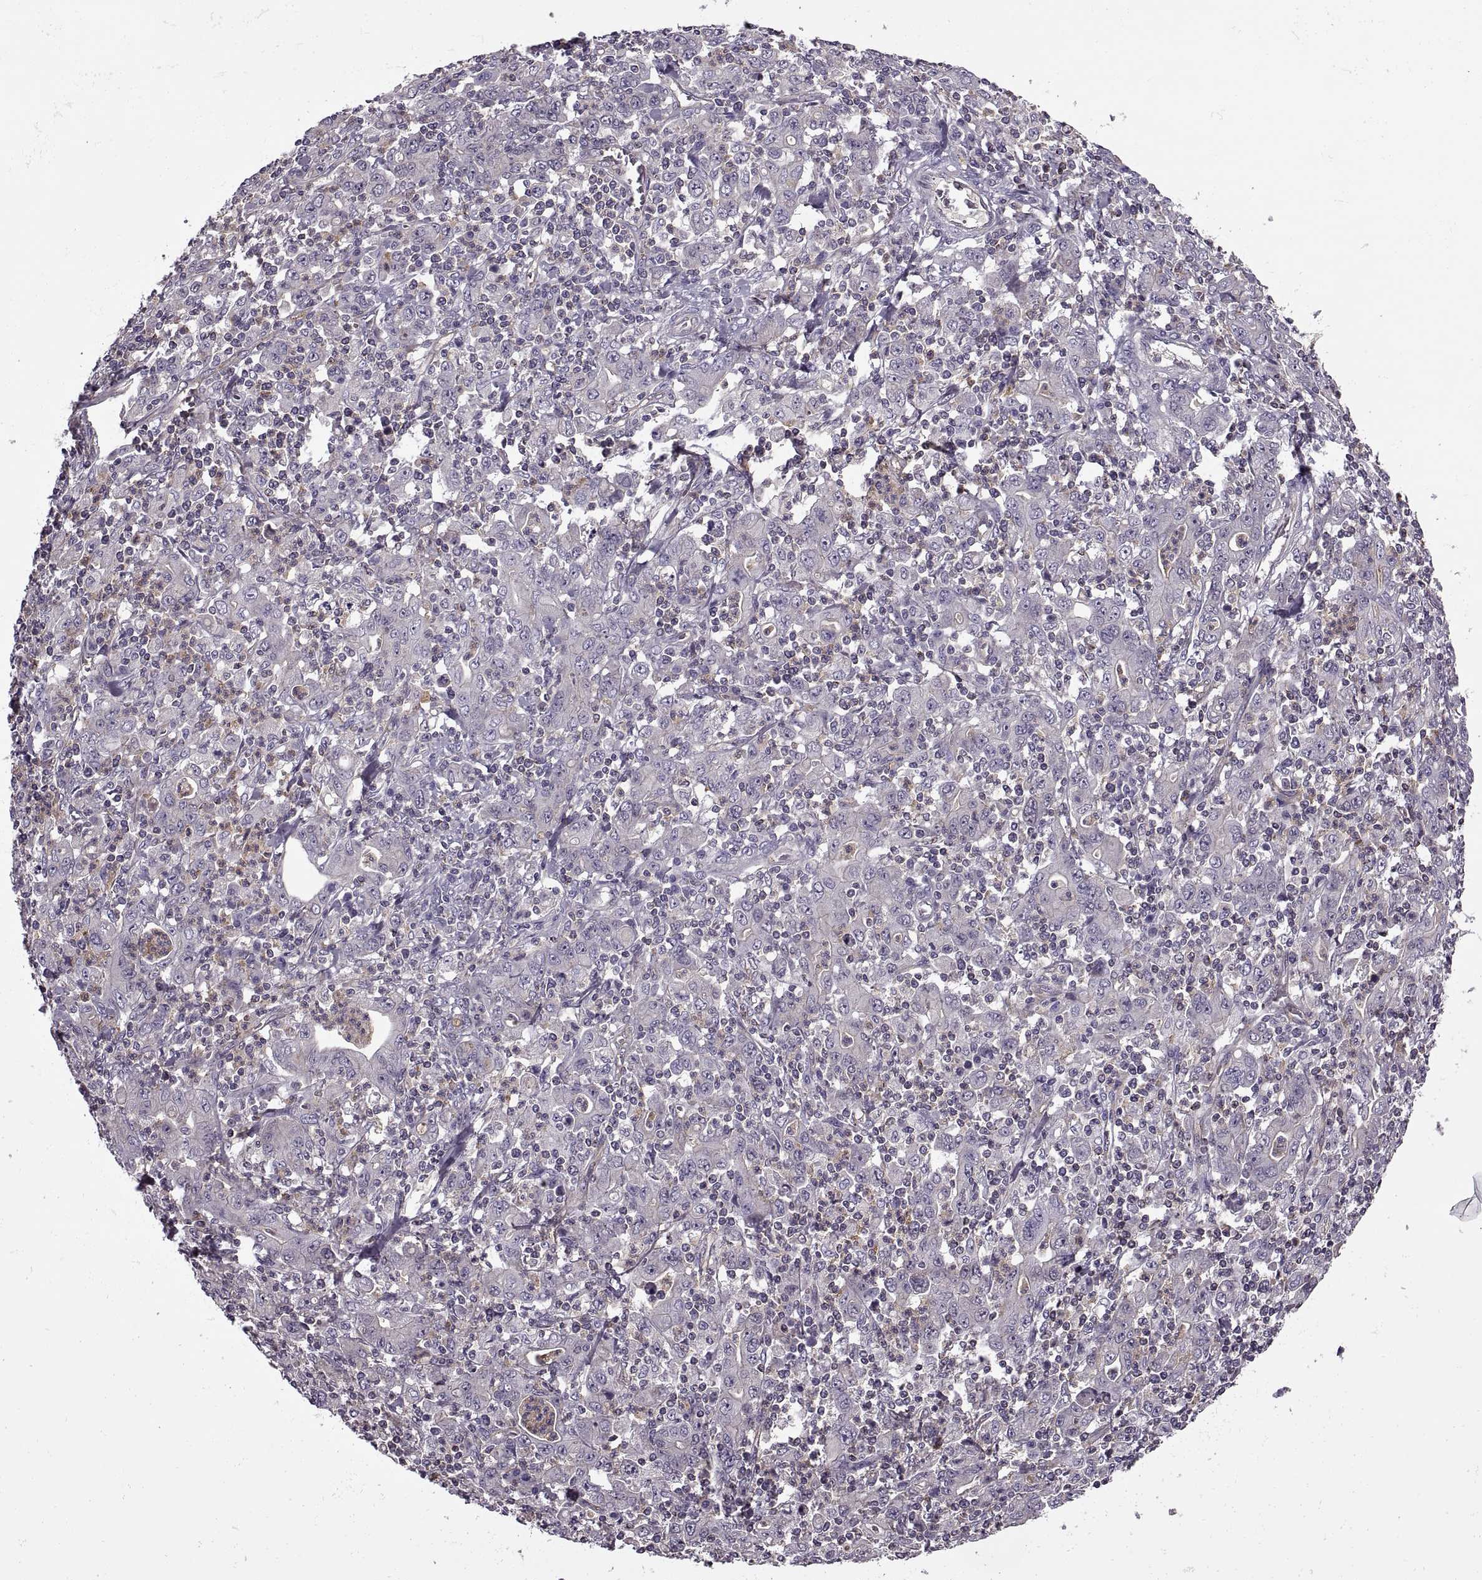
{"staining": {"intensity": "negative", "quantity": "none", "location": "none"}, "tissue": "stomach cancer", "cell_type": "Tumor cells", "image_type": "cancer", "snomed": [{"axis": "morphology", "description": "Adenocarcinoma, NOS"}, {"axis": "topography", "description": "Stomach, upper"}], "caption": "Stomach cancer (adenocarcinoma) was stained to show a protein in brown. There is no significant expression in tumor cells.", "gene": "SLC2A3", "patient": {"sex": "male", "age": 69}}